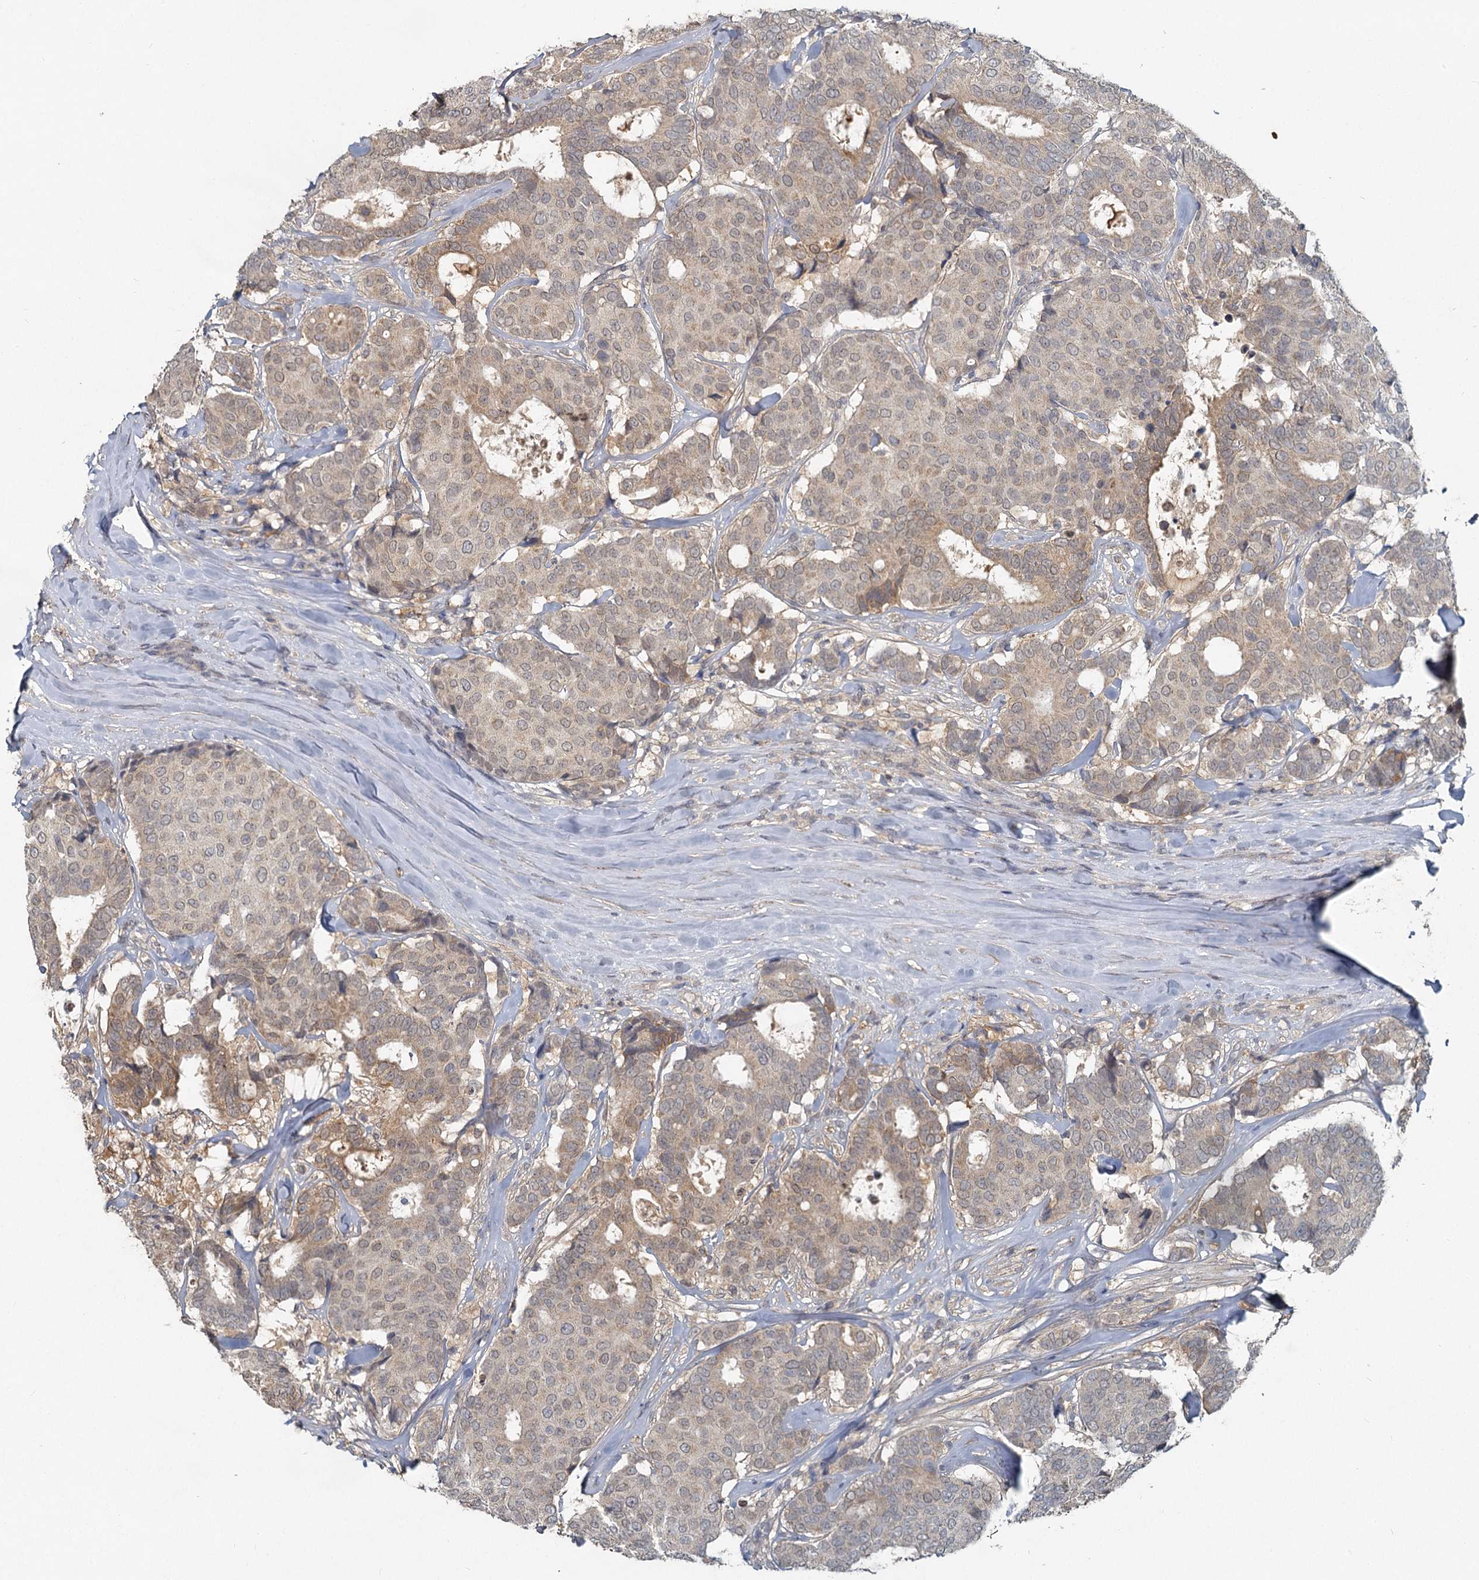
{"staining": {"intensity": "weak", "quantity": ">75%", "location": "cytoplasmic/membranous"}, "tissue": "breast cancer", "cell_type": "Tumor cells", "image_type": "cancer", "snomed": [{"axis": "morphology", "description": "Duct carcinoma"}, {"axis": "topography", "description": "Breast"}], "caption": "A low amount of weak cytoplasmic/membranous positivity is seen in about >75% of tumor cells in breast cancer (intraductal carcinoma) tissue.", "gene": "HERC3", "patient": {"sex": "female", "age": 75}}